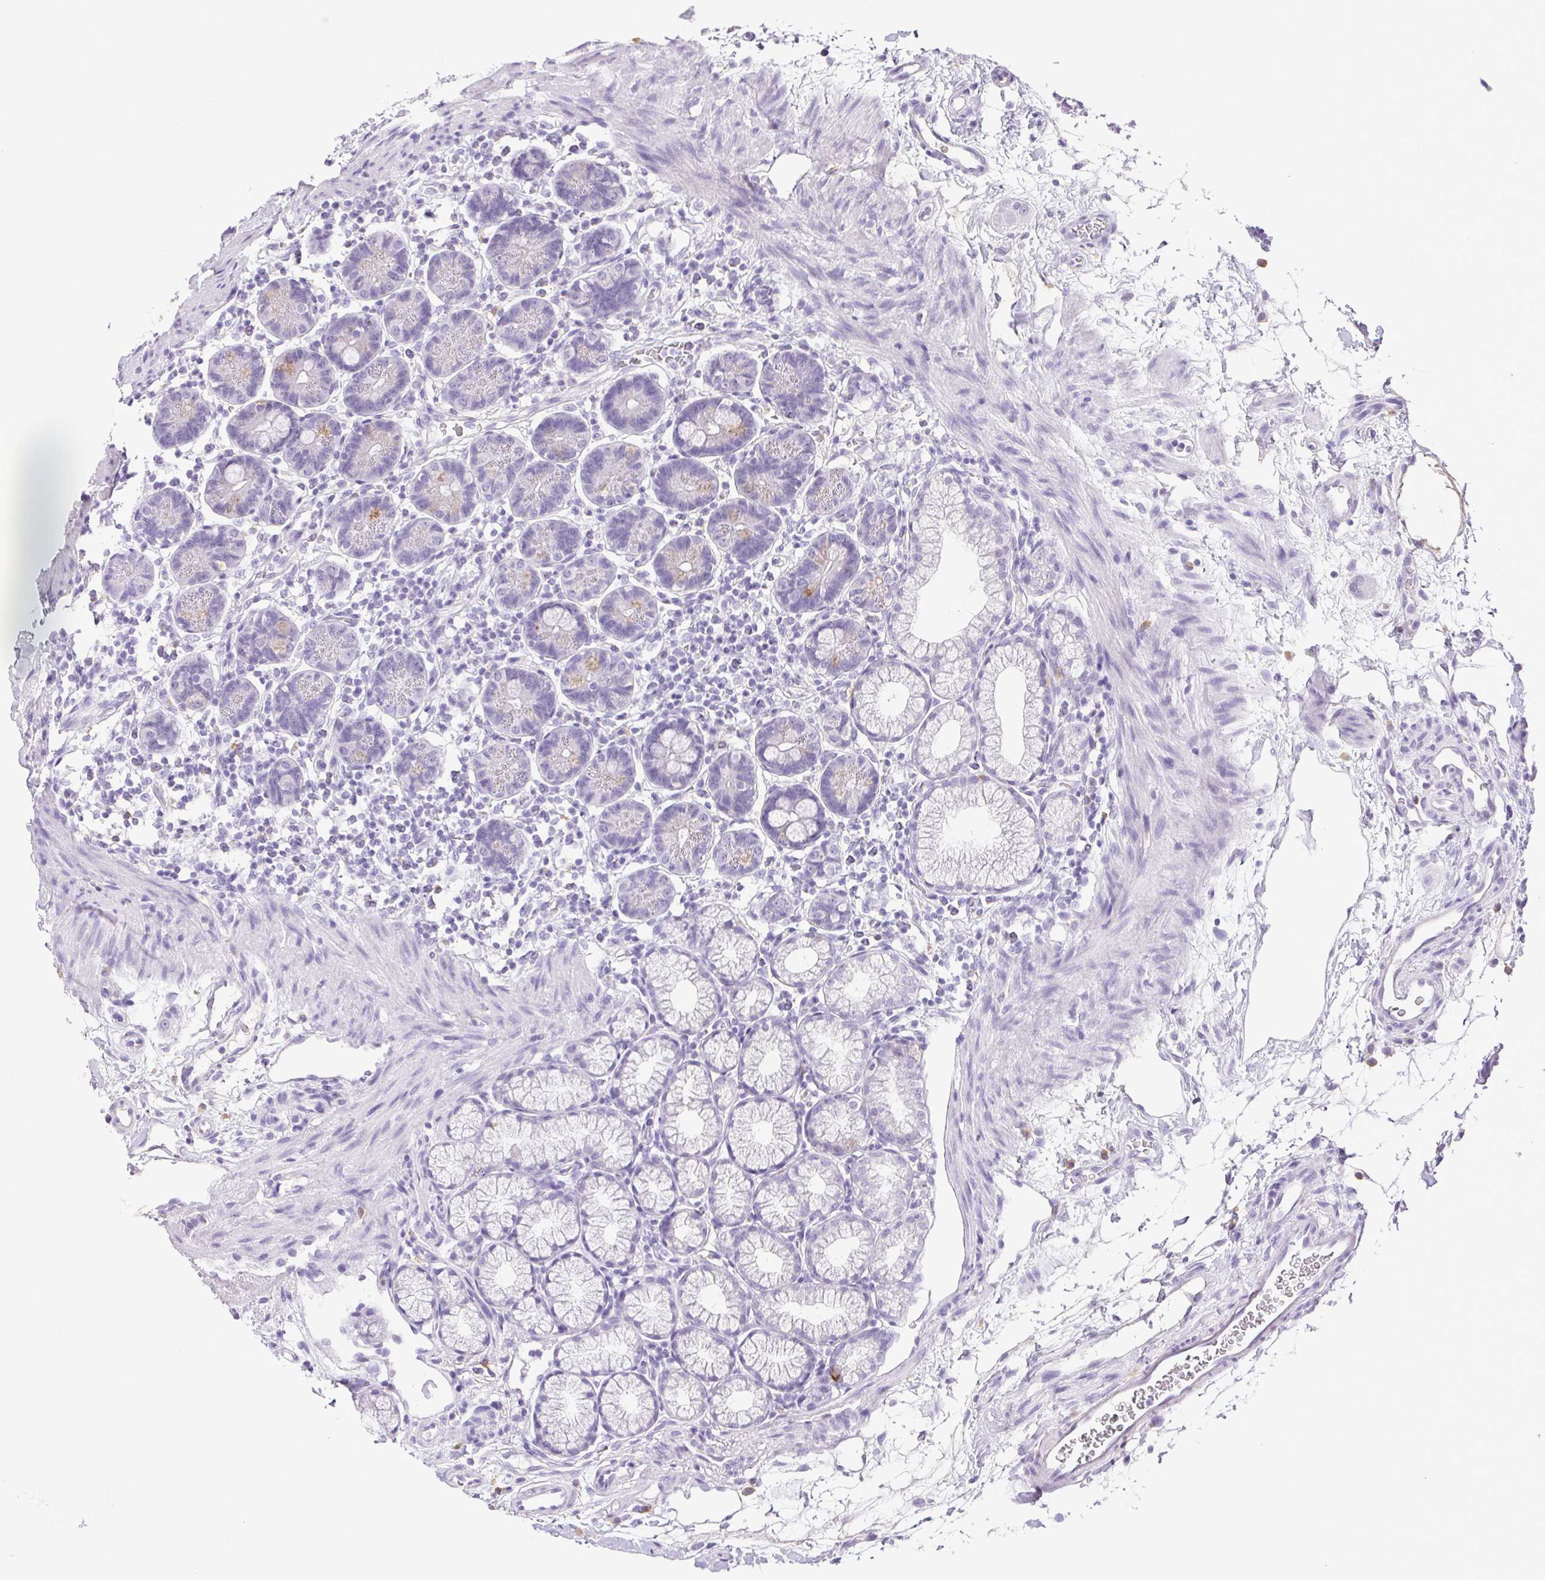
{"staining": {"intensity": "weak", "quantity": "<25%", "location": "cytoplasmic/membranous"}, "tissue": "duodenum", "cell_type": "Glandular cells", "image_type": "normal", "snomed": [{"axis": "morphology", "description": "Normal tissue, NOS"}, {"axis": "topography", "description": "Pancreas"}, {"axis": "topography", "description": "Duodenum"}], "caption": "This is an IHC image of normal human duodenum. There is no staining in glandular cells.", "gene": "PAPPA2", "patient": {"sex": "male", "age": 59}}